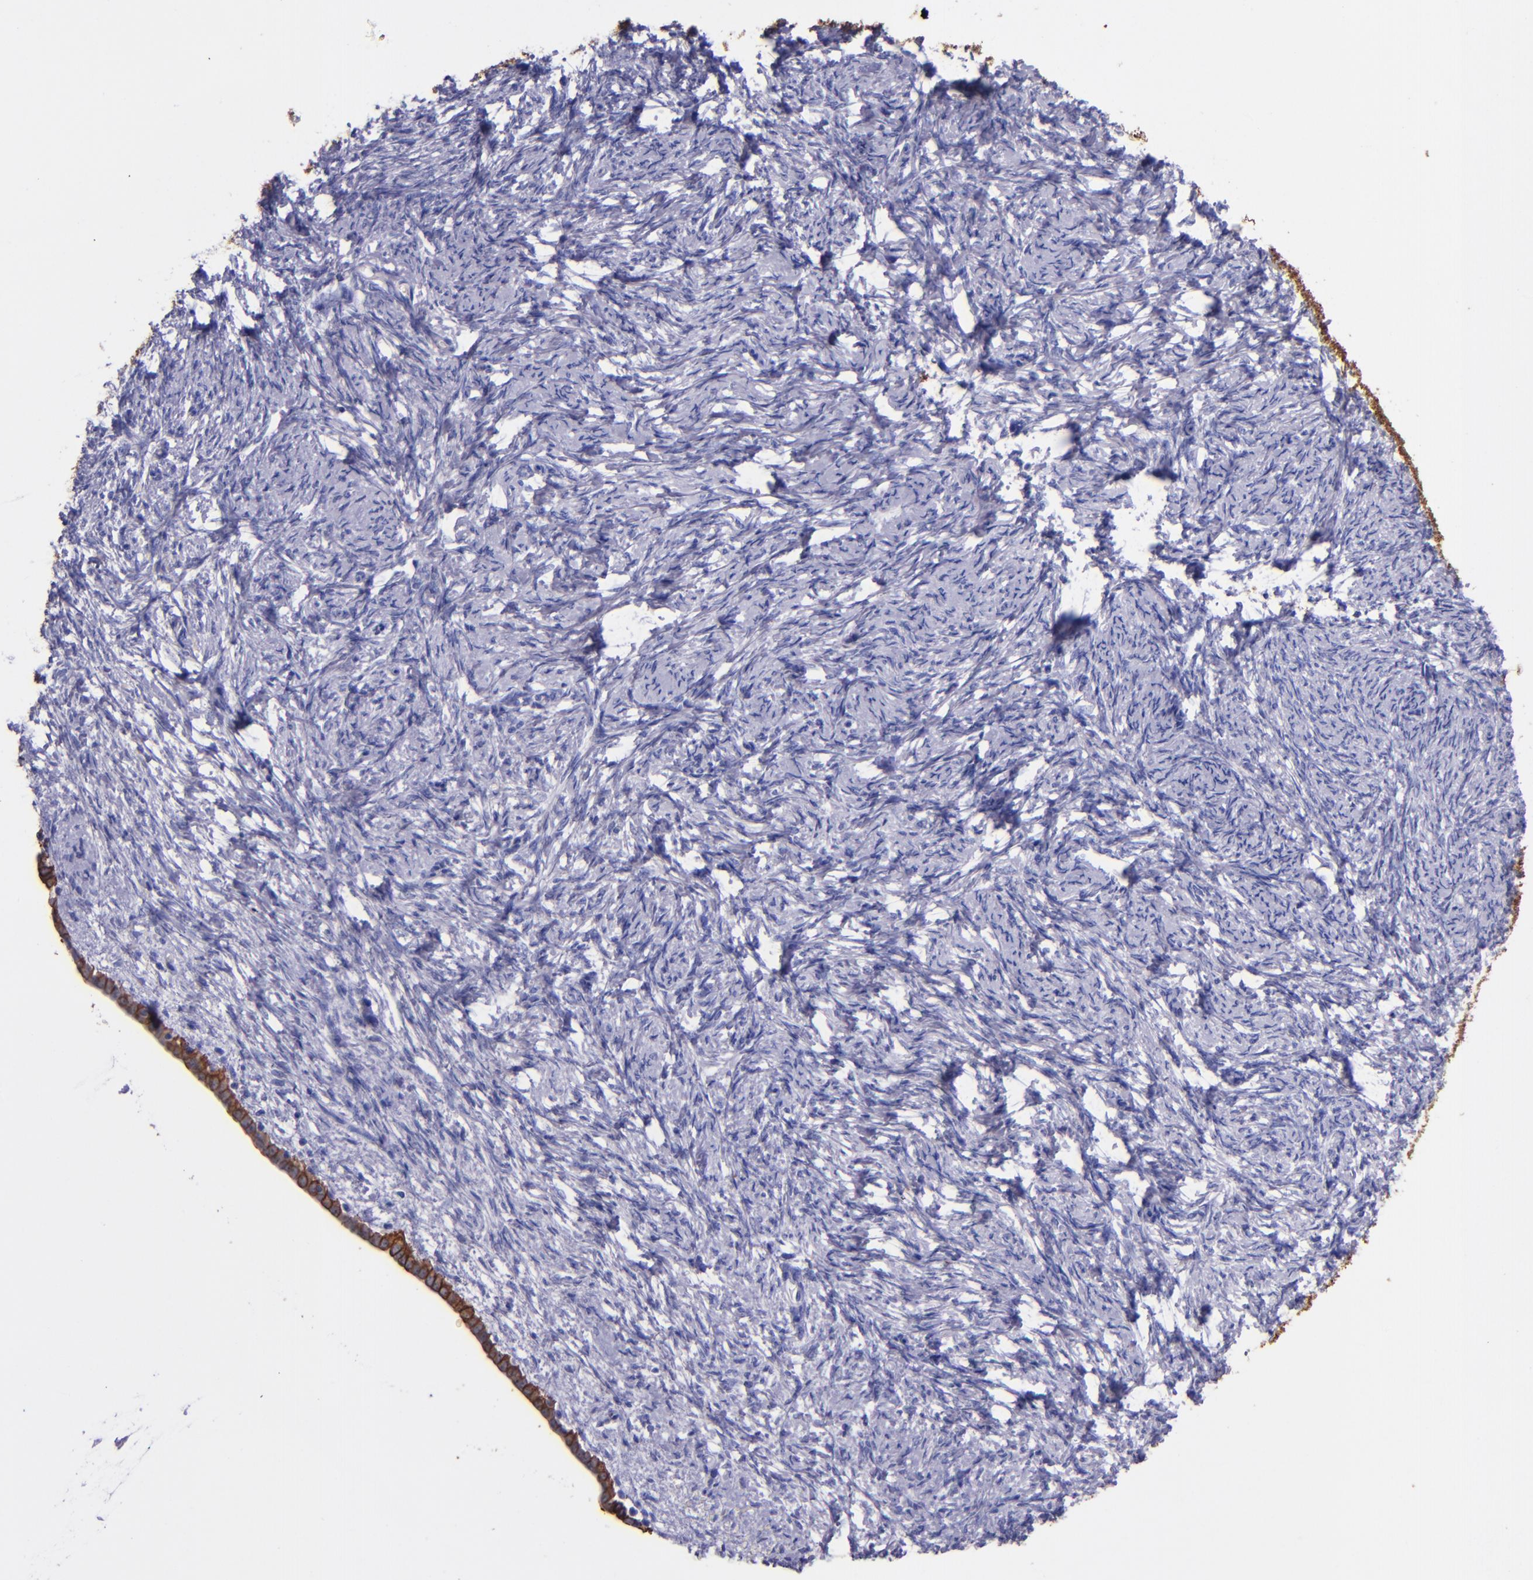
{"staining": {"intensity": "negative", "quantity": "none", "location": "none"}, "tissue": "ovarian cancer", "cell_type": "Tumor cells", "image_type": "cancer", "snomed": [{"axis": "morphology", "description": "Normal tissue, NOS"}, {"axis": "morphology", "description": "Cystadenocarcinoma, serous, NOS"}, {"axis": "topography", "description": "Ovary"}], "caption": "This is an immunohistochemistry photomicrograph of ovarian cancer. There is no expression in tumor cells.", "gene": "KRT4", "patient": {"sex": "female", "age": 62}}